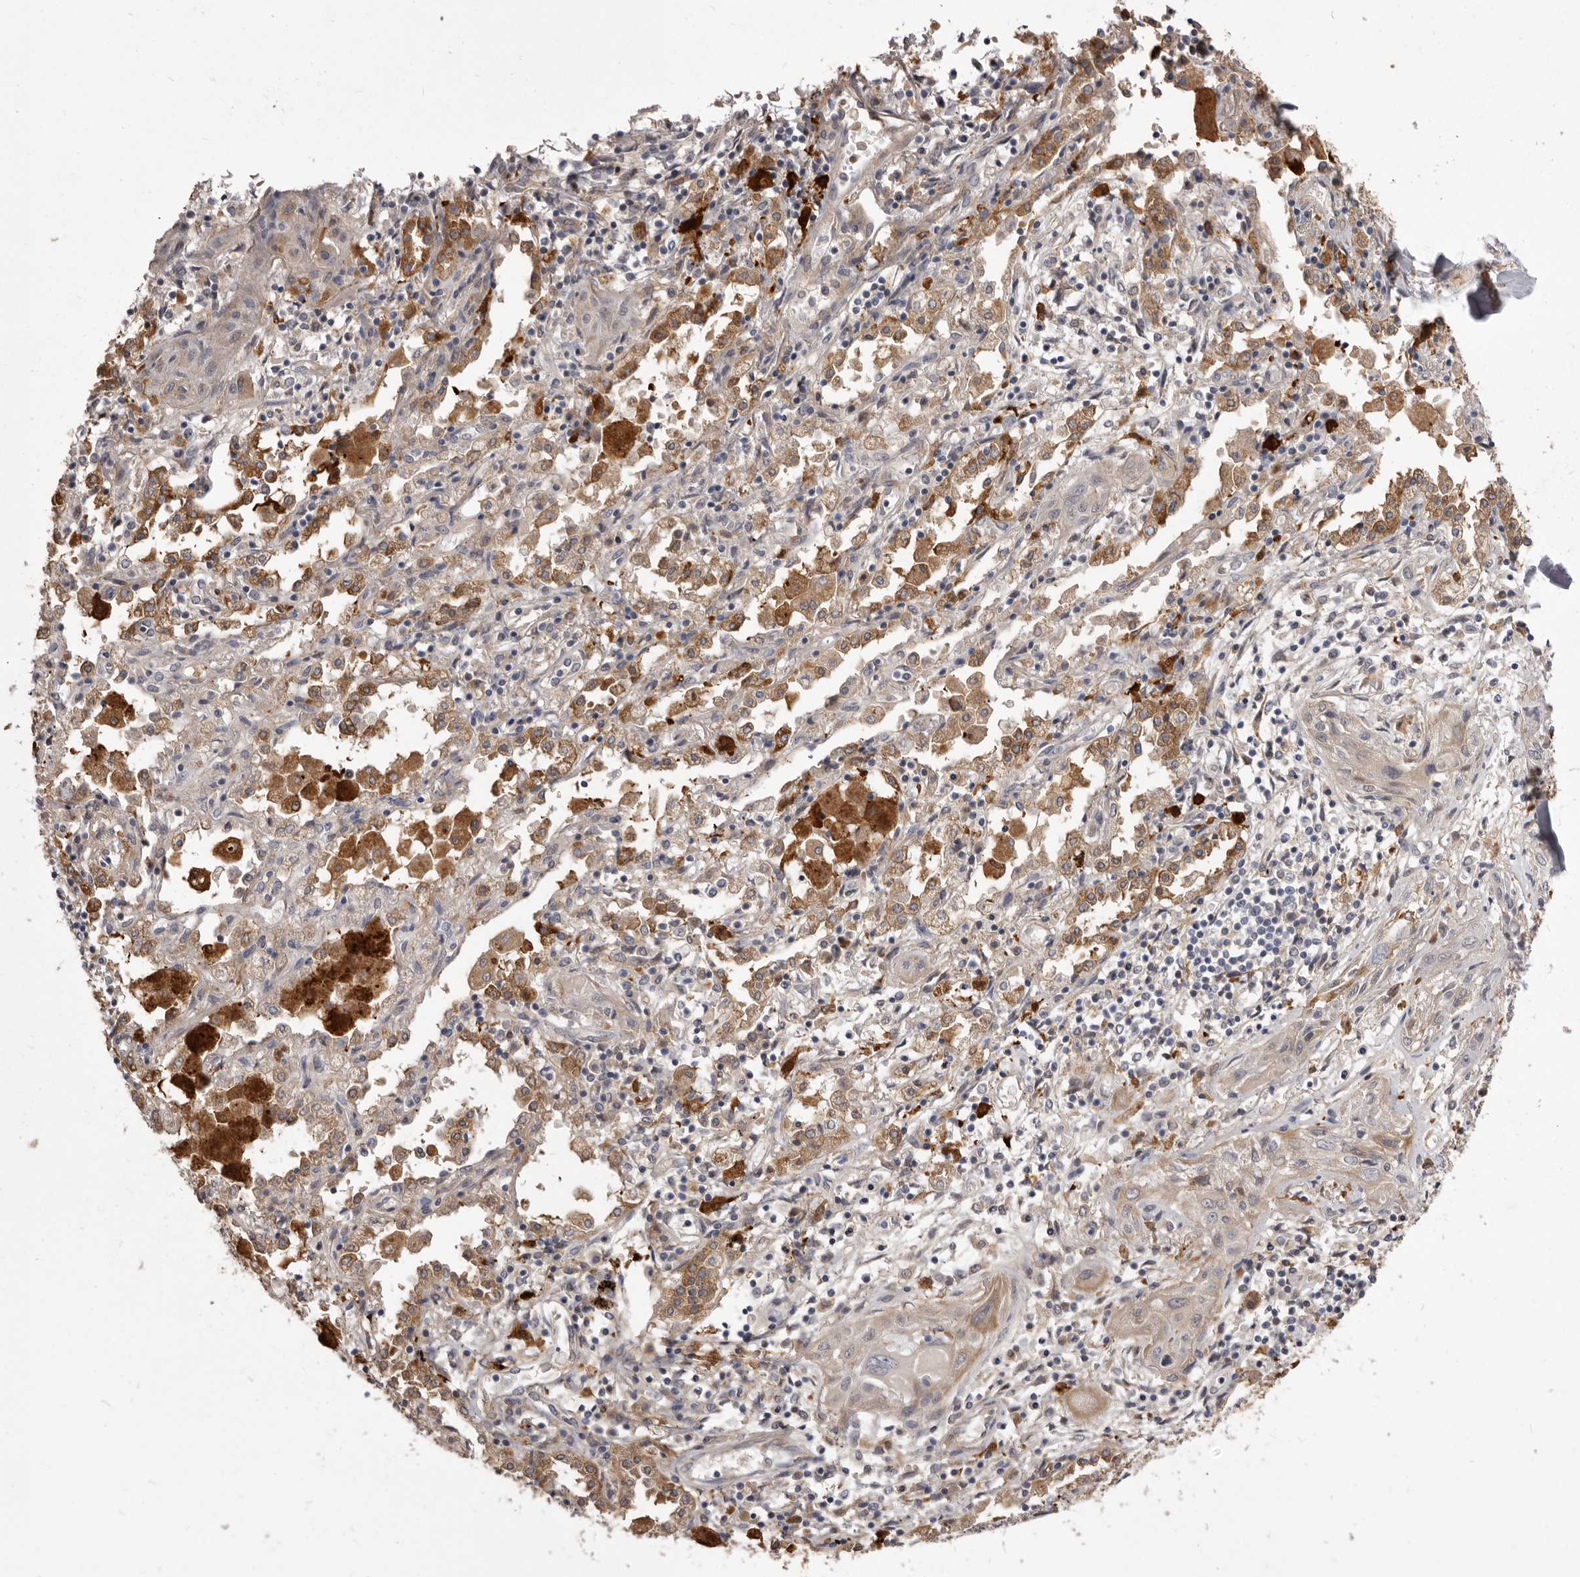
{"staining": {"intensity": "weak", "quantity": "25%-75%", "location": "cytoplasmic/membranous"}, "tissue": "lung cancer", "cell_type": "Tumor cells", "image_type": "cancer", "snomed": [{"axis": "morphology", "description": "Squamous cell carcinoma, NOS"}, {"axis": "topography", "description": "Lung"}], "caption": "The micrograph shows staining of lung squamous cell carcinoma, revealing weak cytoplasmic/membranous protein positivity (brown color) within tumor cells.", "gene": "VPS45", "patient": {"sex": "female", "age": 47}}